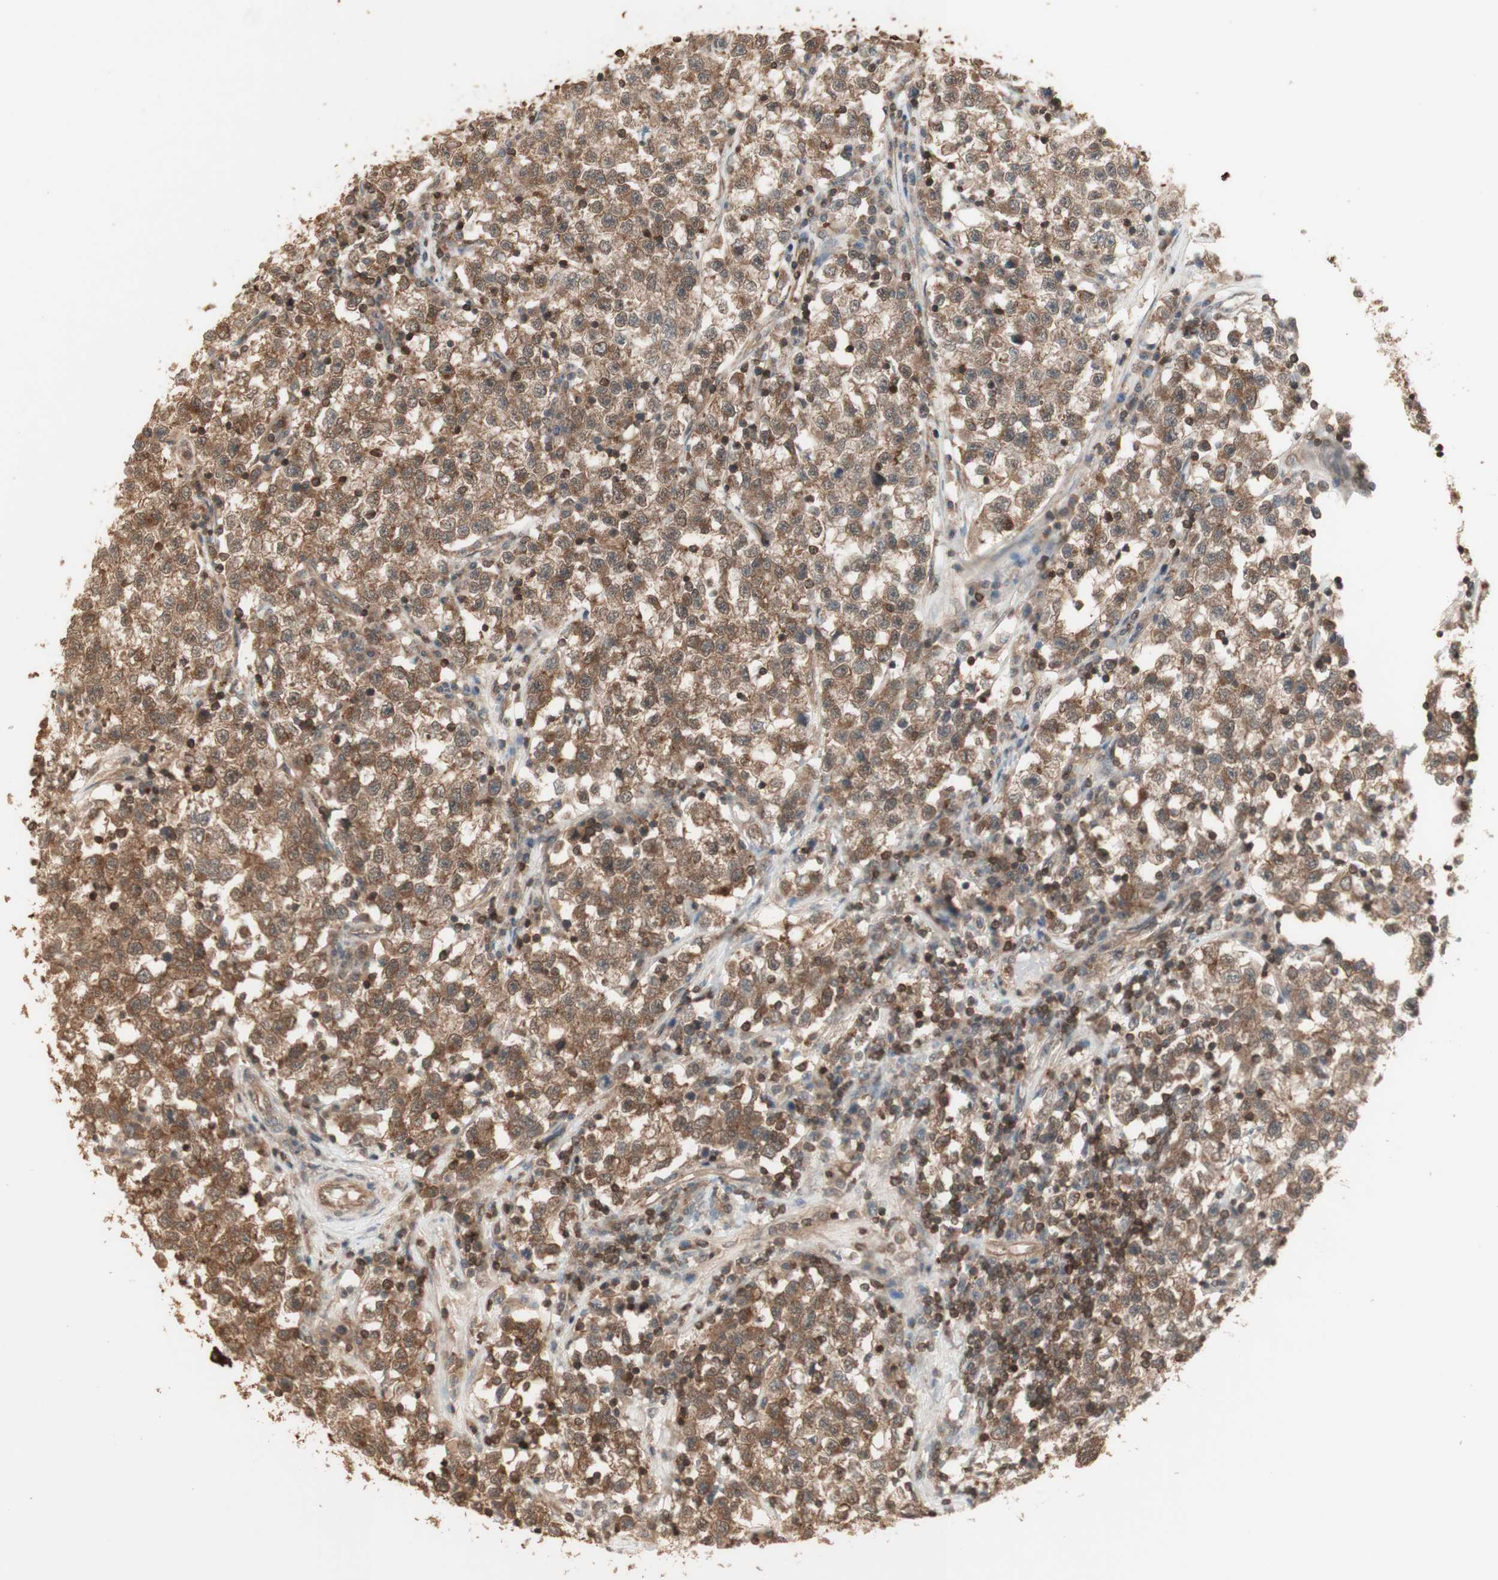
{"staining": {"intensity": "moderate", "quantity": ">75%", "location": "cytoplasmic/membranous"}, "tissue": "testis cancer", "cell_type": "Tumor cells", "image_type": "cancer", "snomed": [{"axis": "morphology", "description": "Seminoma, NOS"}, {"axis": "topography", "description": "Testis"}], "caption": "Human testis seminoma stained with a protein marker displays moderate staining in tumor cells.", "gene": "YWHAB", "patient": {"sex": "male", "age": 22}}